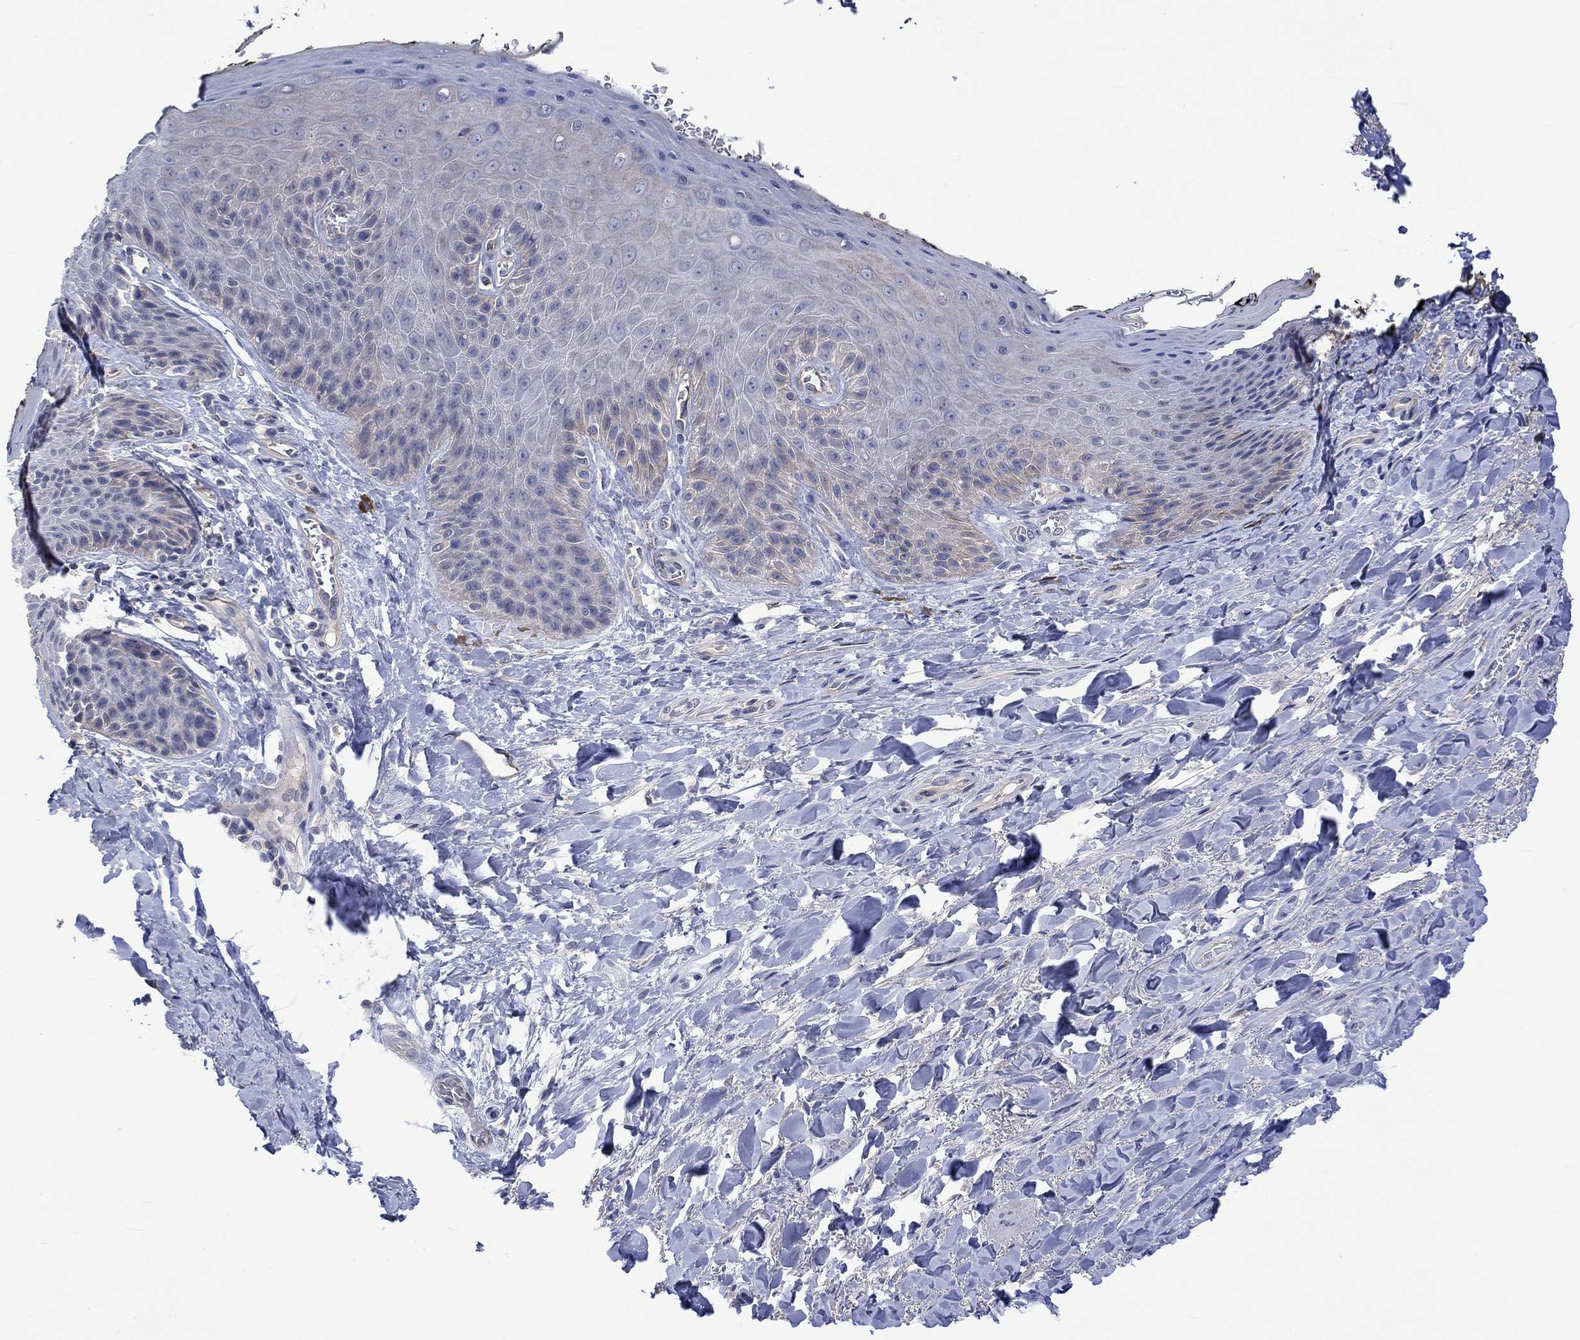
{"staining": {"intensity": "weak", "quantity": "<25%", "location": "cytoplasmic/membranous"}, "tissue": "skin", "cell_type": "Epidermal cells", "image_type": "normal", "snomed": [{"axis": "morphology", "description": "Normal tissue, NOS"}, {"axis": "topography", "description": "Anal"}, {"axis": "topography", "description": "Peripheral nerve tissue"}], "caption": "Benign skin was stained to show a protein in brown. There is no significant staining in epidermal cells. (DAB immunohistochemistry (IHC) visualized using brightfield microscopy, high magnification).", "gene": "AGRP", "patient": {"sex": "male", "age": 53}}